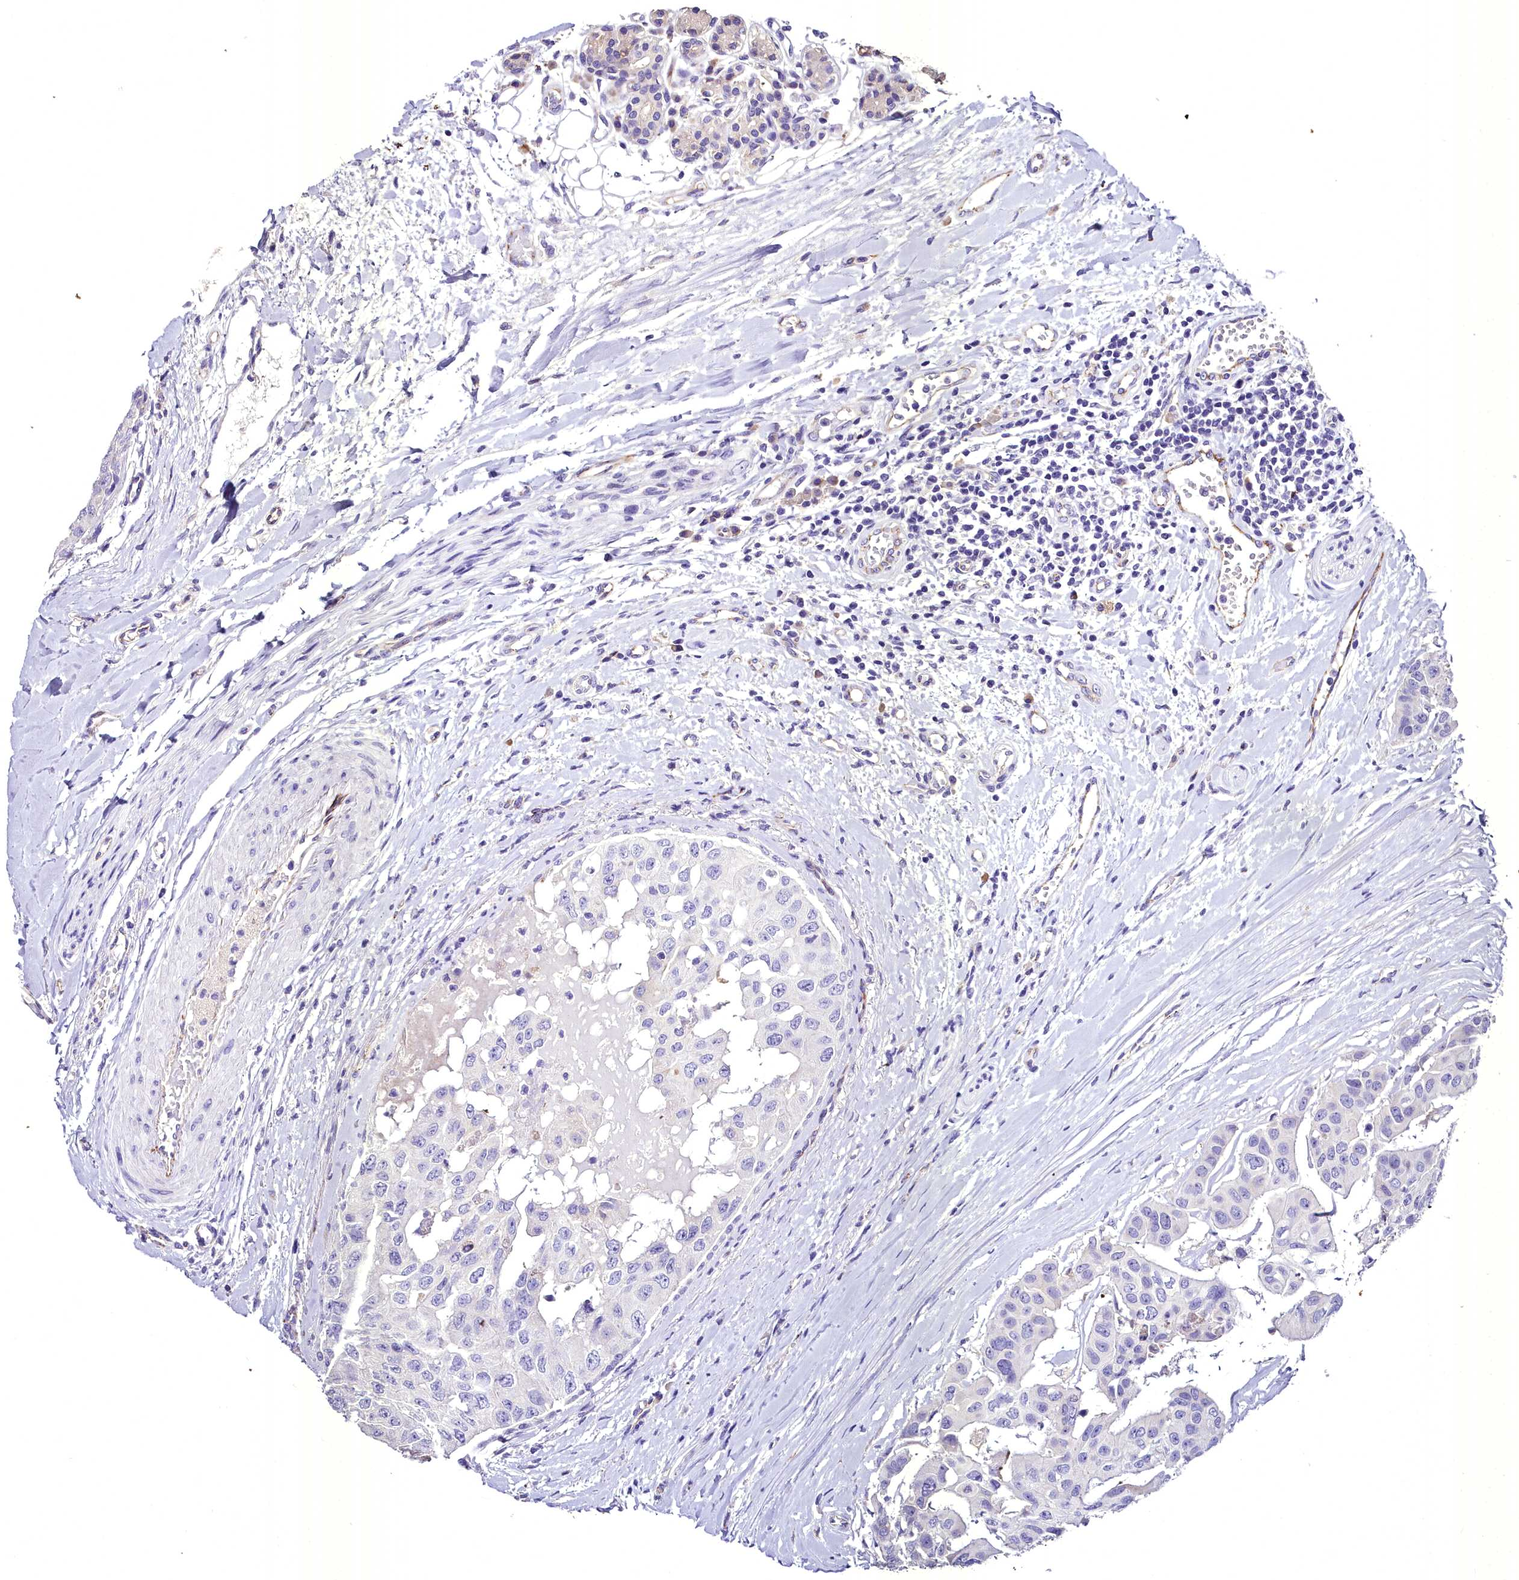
{"staining": {"intensity": "negative", "quantity": "none", "location": "none"}, "tissue": "head and neck cancer", "cell_type": "Tumor cells", "image_type": "cancer", "snomed": [{"axis": "morphology", "description": "Adenocarcinoma, NOS"}, {"axis": "morphology", "description": "Adenocarcinoma, metastatic, NOS"}, {"axis": "topography", "description": "Head-Neck"}], "caption": "DAB (3,3'-diaminobenzidine) immunohistochemical staining of human head and neck cancer displays no significant staining in tumor cells. (DAB (3,3'-diaminobenzidine) immunohistochemistry visualized using brightfield microscopy, high magnification).", "gene": "MS4A18", "patient": {"sex": "male", "age": 75}}